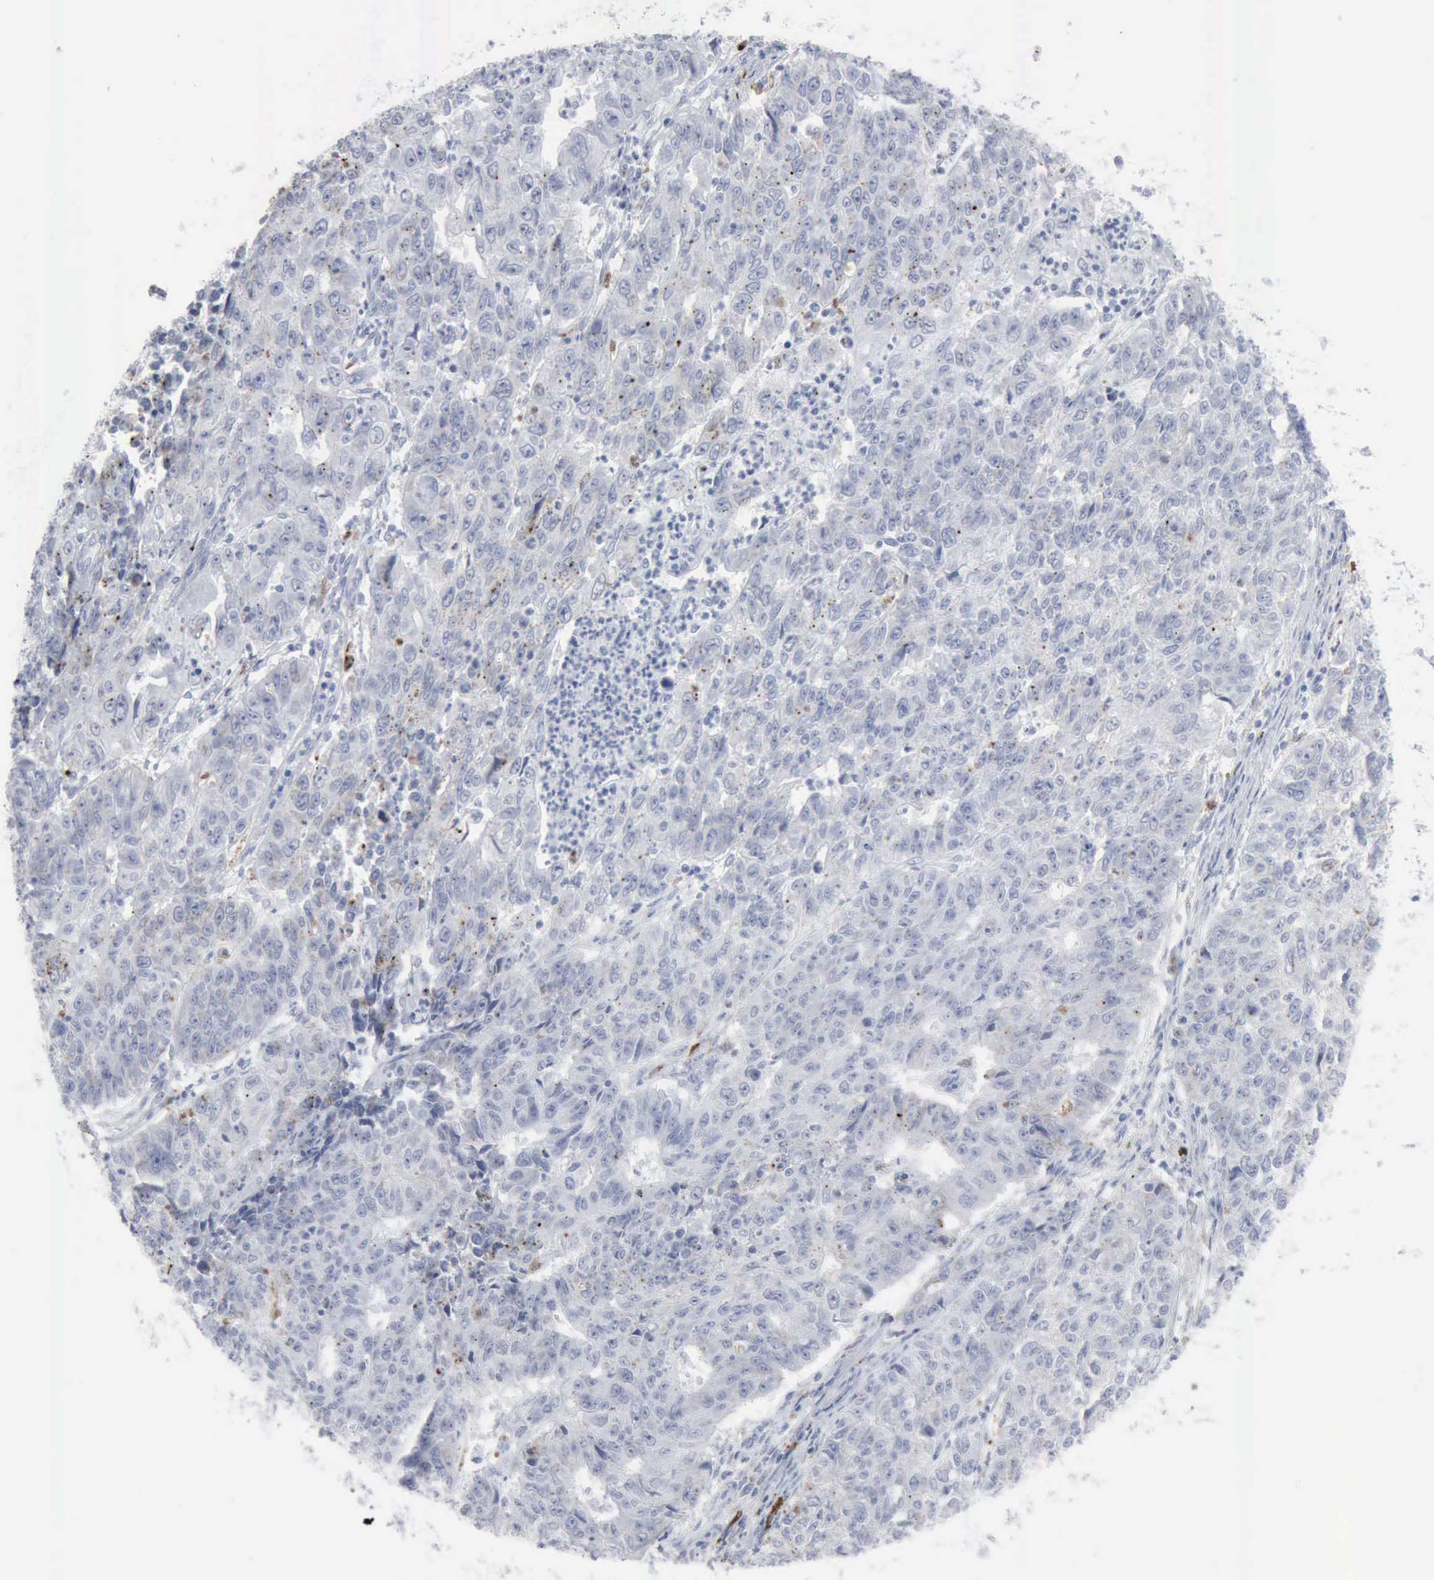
{"staining": {"intensity": "negative", "quantity": "none", "location": "none"}, "tissue": "endometrial cancer", "cell_type": "Tumor cells", "image_type": "cancer", "snomed": [{"axis": "morphology", "description": "Adenocarcinoma, NOS"}, {"axis": "topography", "description": "Endometrium"}], "caption": "Image shows no significant protein expression in tumor cells of adenocarcinoma (endometrial).", "gene": "GLA", "patient": {"sex": "female", "age": 42}}